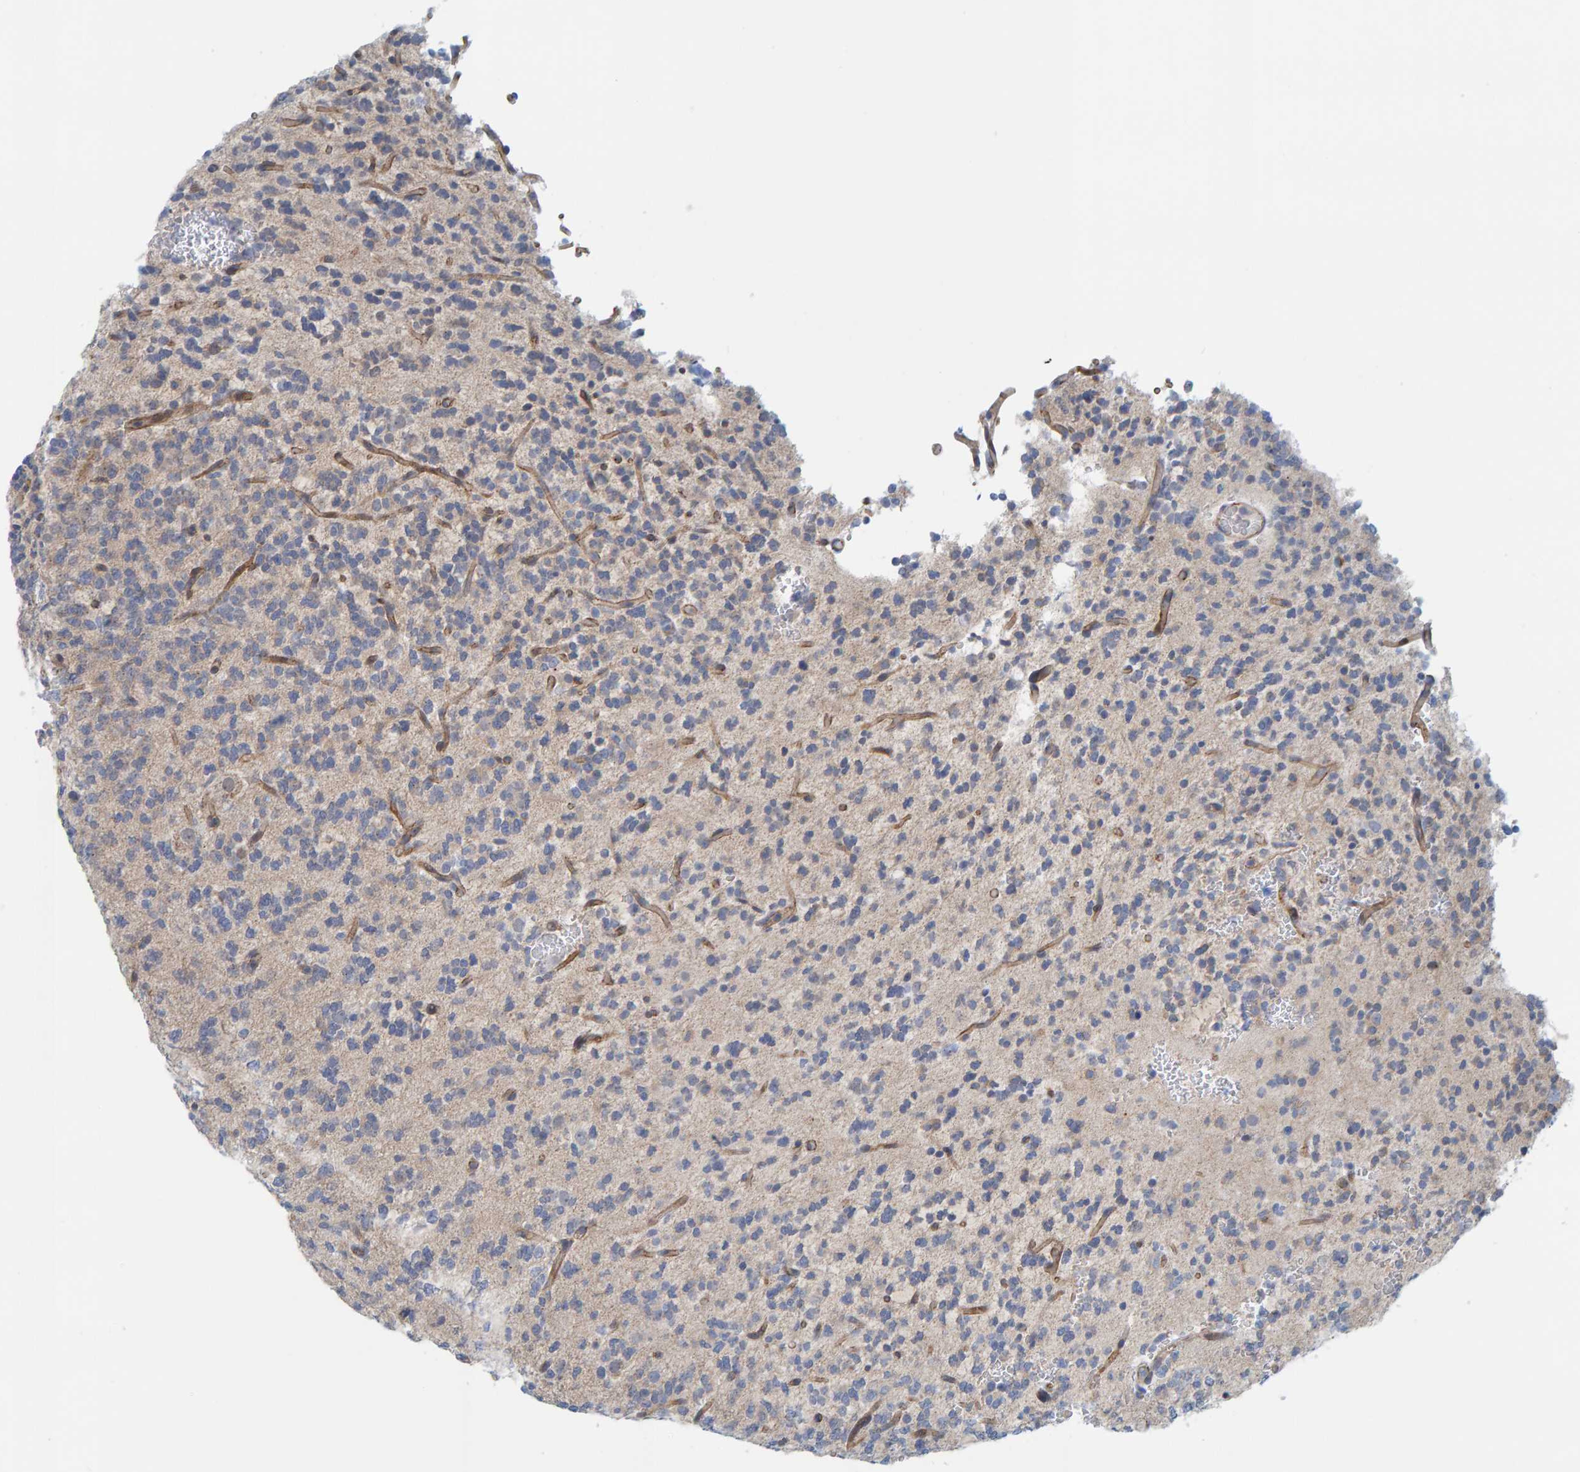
{"staining": {"intensity": "negative", "quantity": "none", "location": "none"}, "tissue": "glioma", "cell_type": "Tumor cells", "image_type": "cancer", "snomed": [{"axis": "morphology", "description": "Glioma, malignant, Low grade"}, {"axis": "topography", "description": "Brain"}], "caption": "Immunohistochemistry of malignant glioma (low-grade) displays no positivity in tumor cells.", "gene": "KRBA2", "patient": {"sex": "male", "age": 38}}